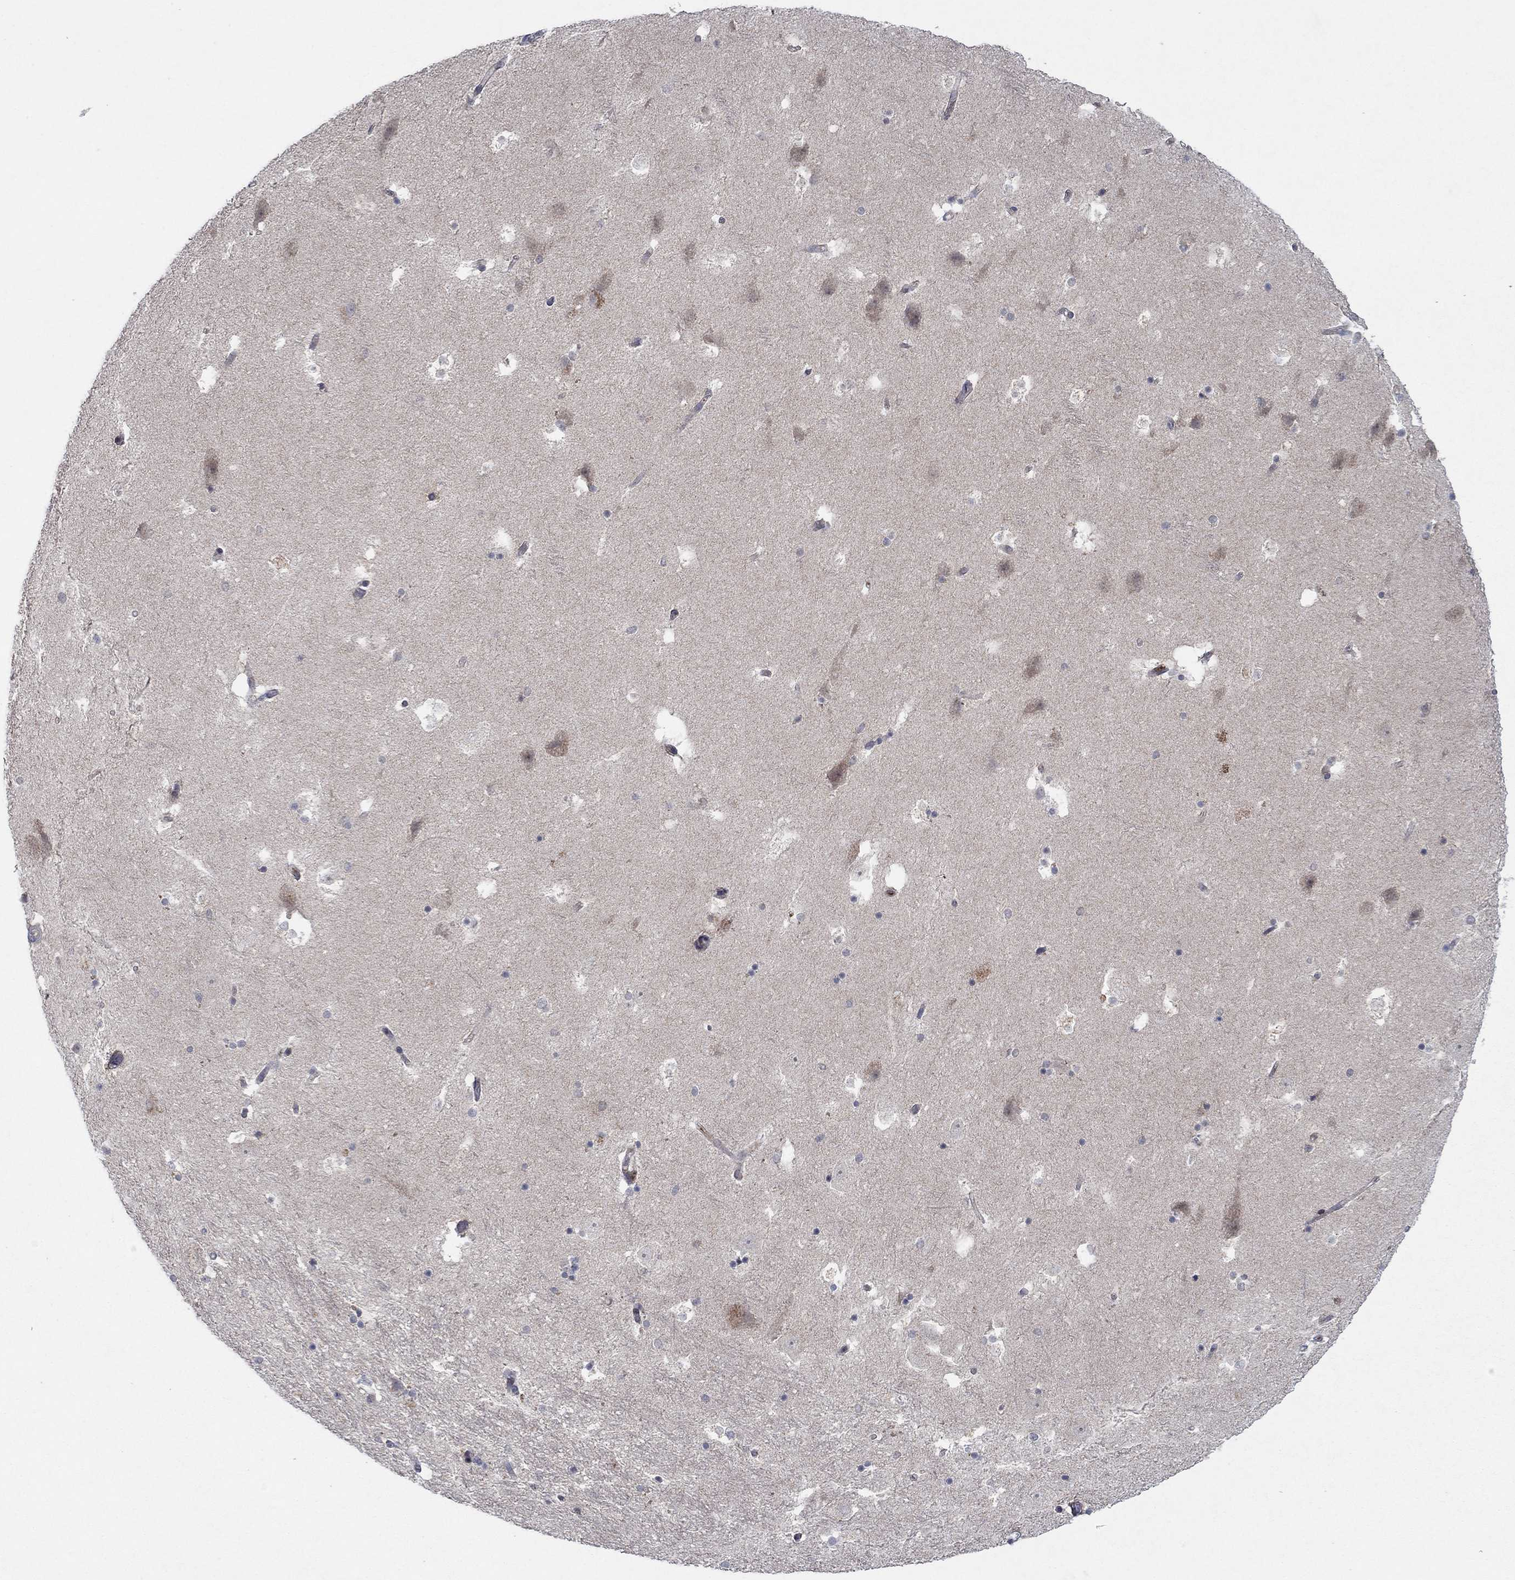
{"staining": {"intensity": "negative", "quantity": "none", "location": "none"}, "tissue": "hippocampus", "cell_type": "Glial cells", "image_type": "normal", "snomed": [{"axis": "morphology", "description": "Normal tissue, NOS"}, {"axis": "topography", "description": "Hippocampus"}], "caption": "The immunohistochemistry photomicrograph has no significant staining in glial cells of hippocampus. The staining is performed using DAB (3,3'-diaminobenzidine) brown chromogen with nuclei counter-stained in using hematoxylin.", "gene": "IL4", "patient": {"sex": "male", "age": 51}}